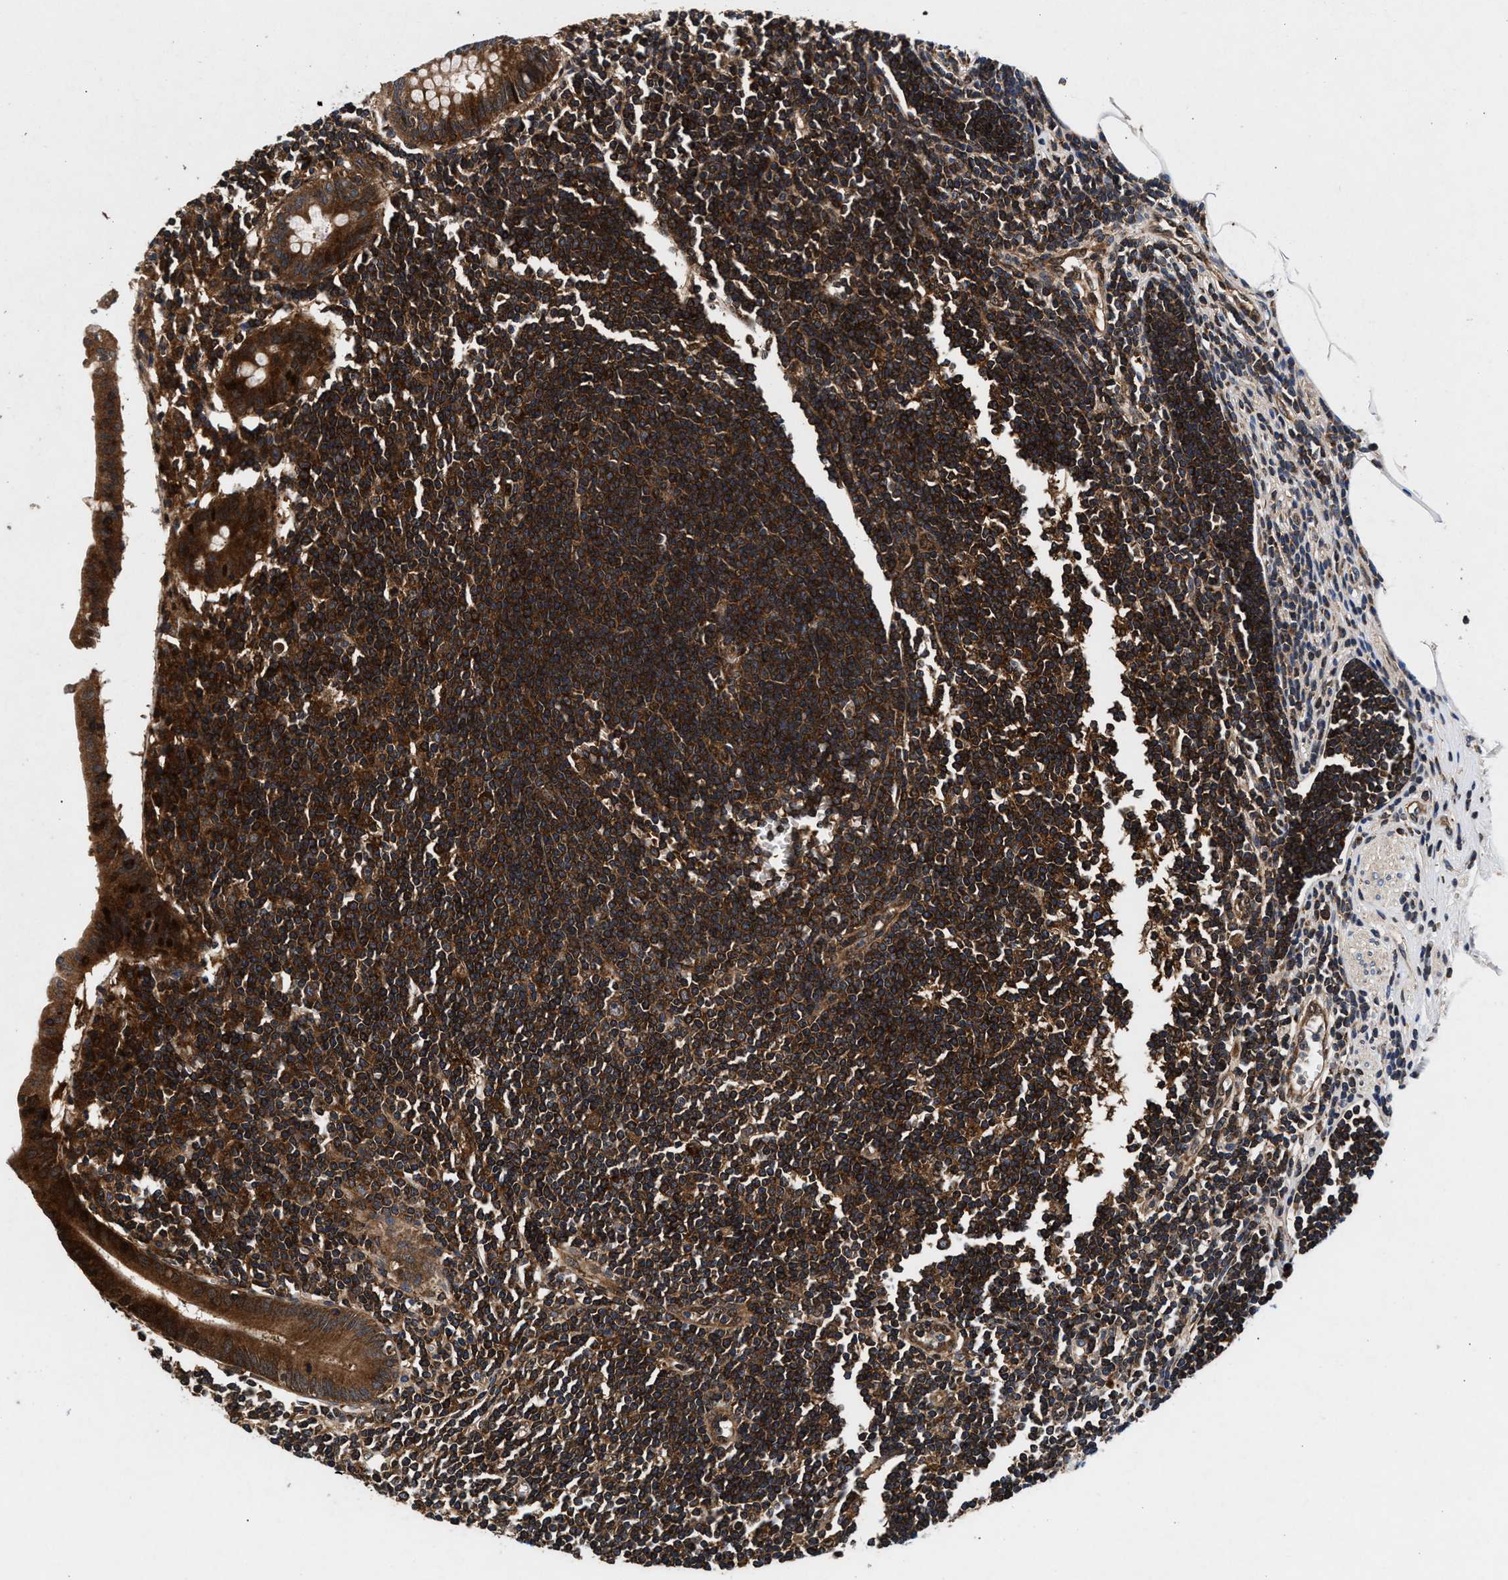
{"staining": {"intensity": "strong", "quantity": ">75%", "location": "cytoplasmic/membranous"}, "tissue": "appendix", "cell_type": "Glandular cells", "image_type": "normal", "snomed": [{"axis": "morphology", "description": "Normal tissue, NOS"}, {"axis": "topography", "description": "Appendix"}], "caption": "DAB immunohistochemical staining of unremarkable appendix displays strong cytoplasmic/membranous protein staining in about >75% of glandular cells. (brown staining indicates protein expression, while blue staining denotes nuclei).", "gene": "NFKB2", "patient": {"sex": "female", "age": 50}}